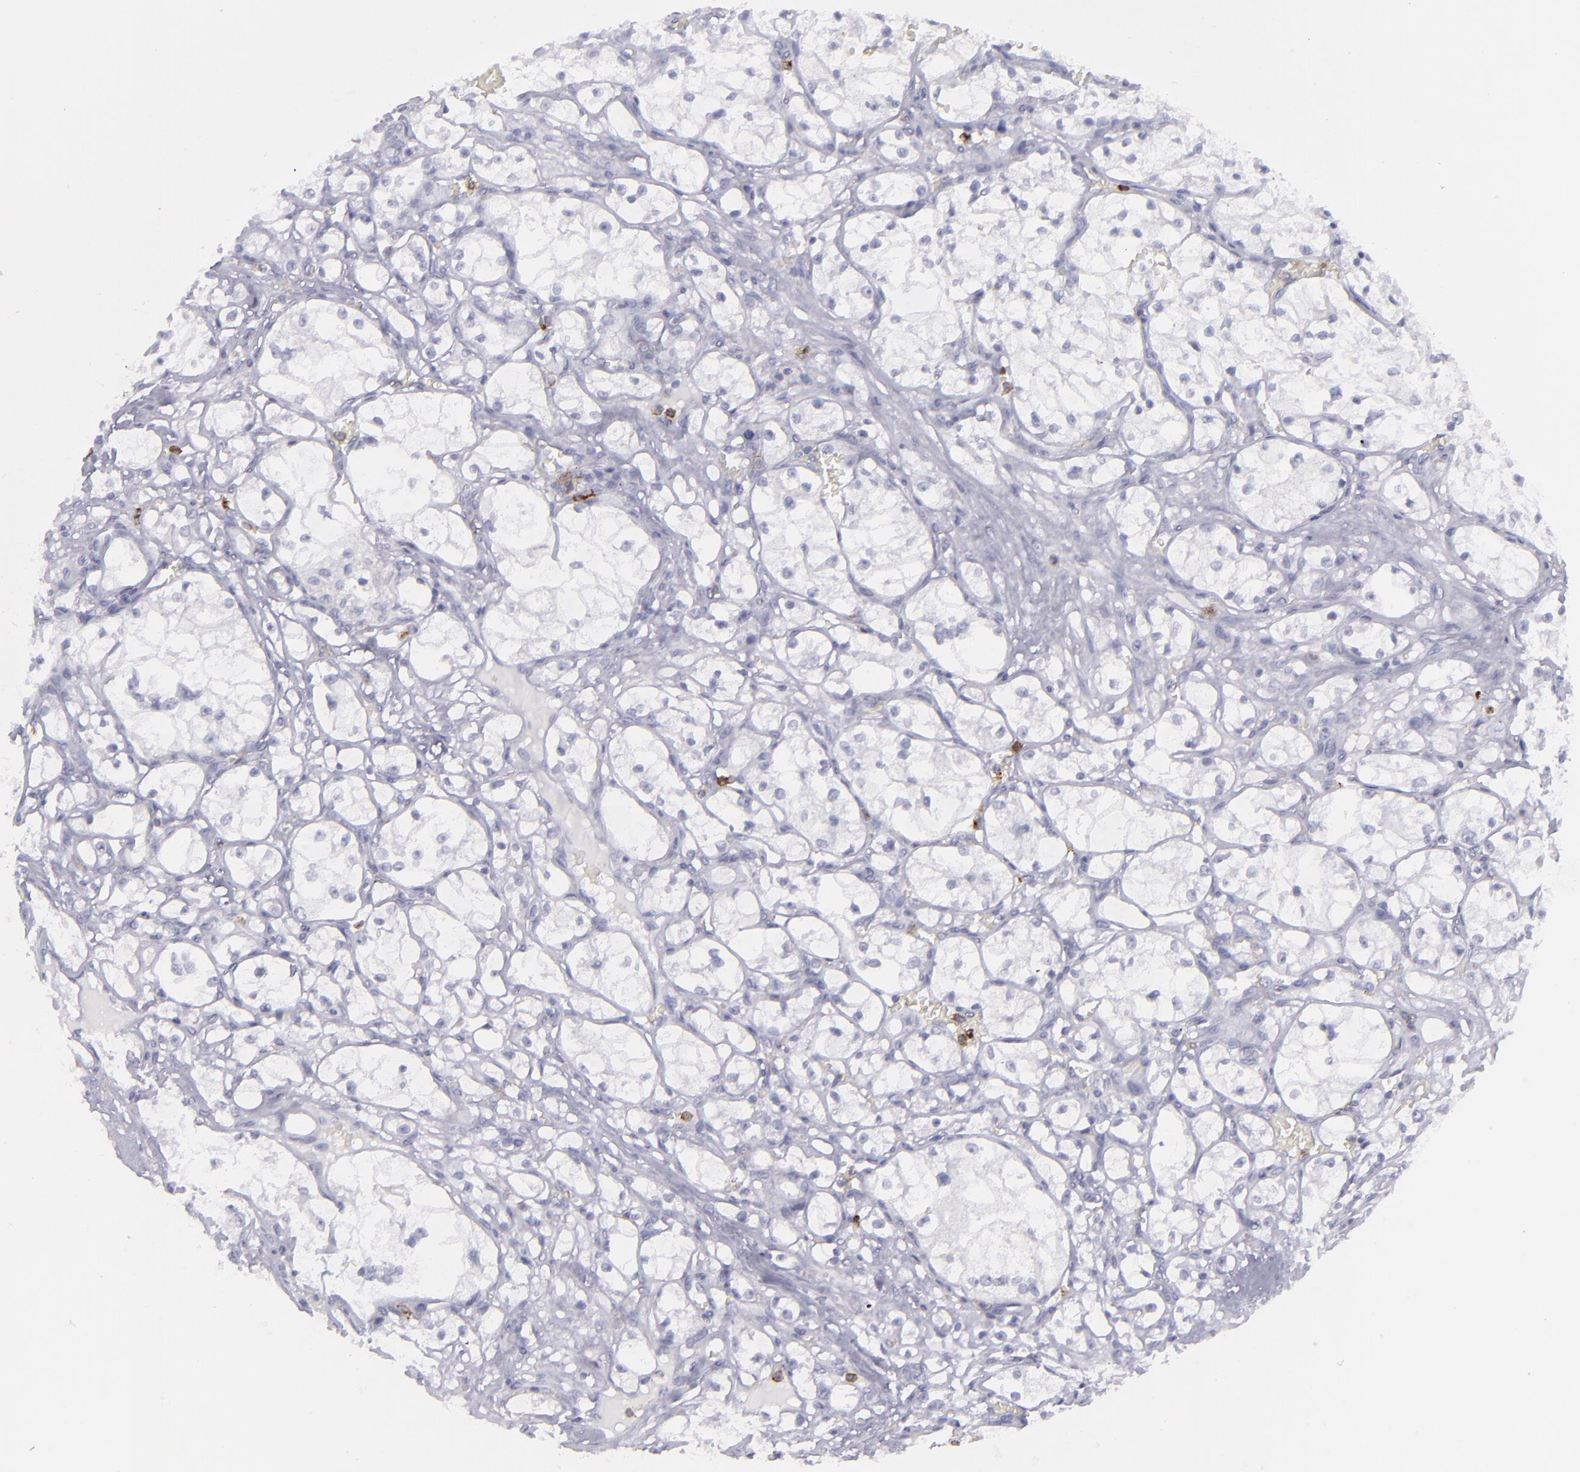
{"staining": {"intensity": "negative", "quantity": "none", "location": "none"}, "tissue": "renal cancer", "cell_type": "Tumor cells", "image_type": "cancer", "snomed": [{"axis": "morphology", "description": "Adenocarcinoma, NOS"}, {"axis": "topography", "description": "Kidney"}], "caption": "Immunohistochemistry of human adenocarcinoma (renal) reveals no staining in tumor cells.", "gene": "SELPLG", "patient": {"sex": "male", "age": 61}}